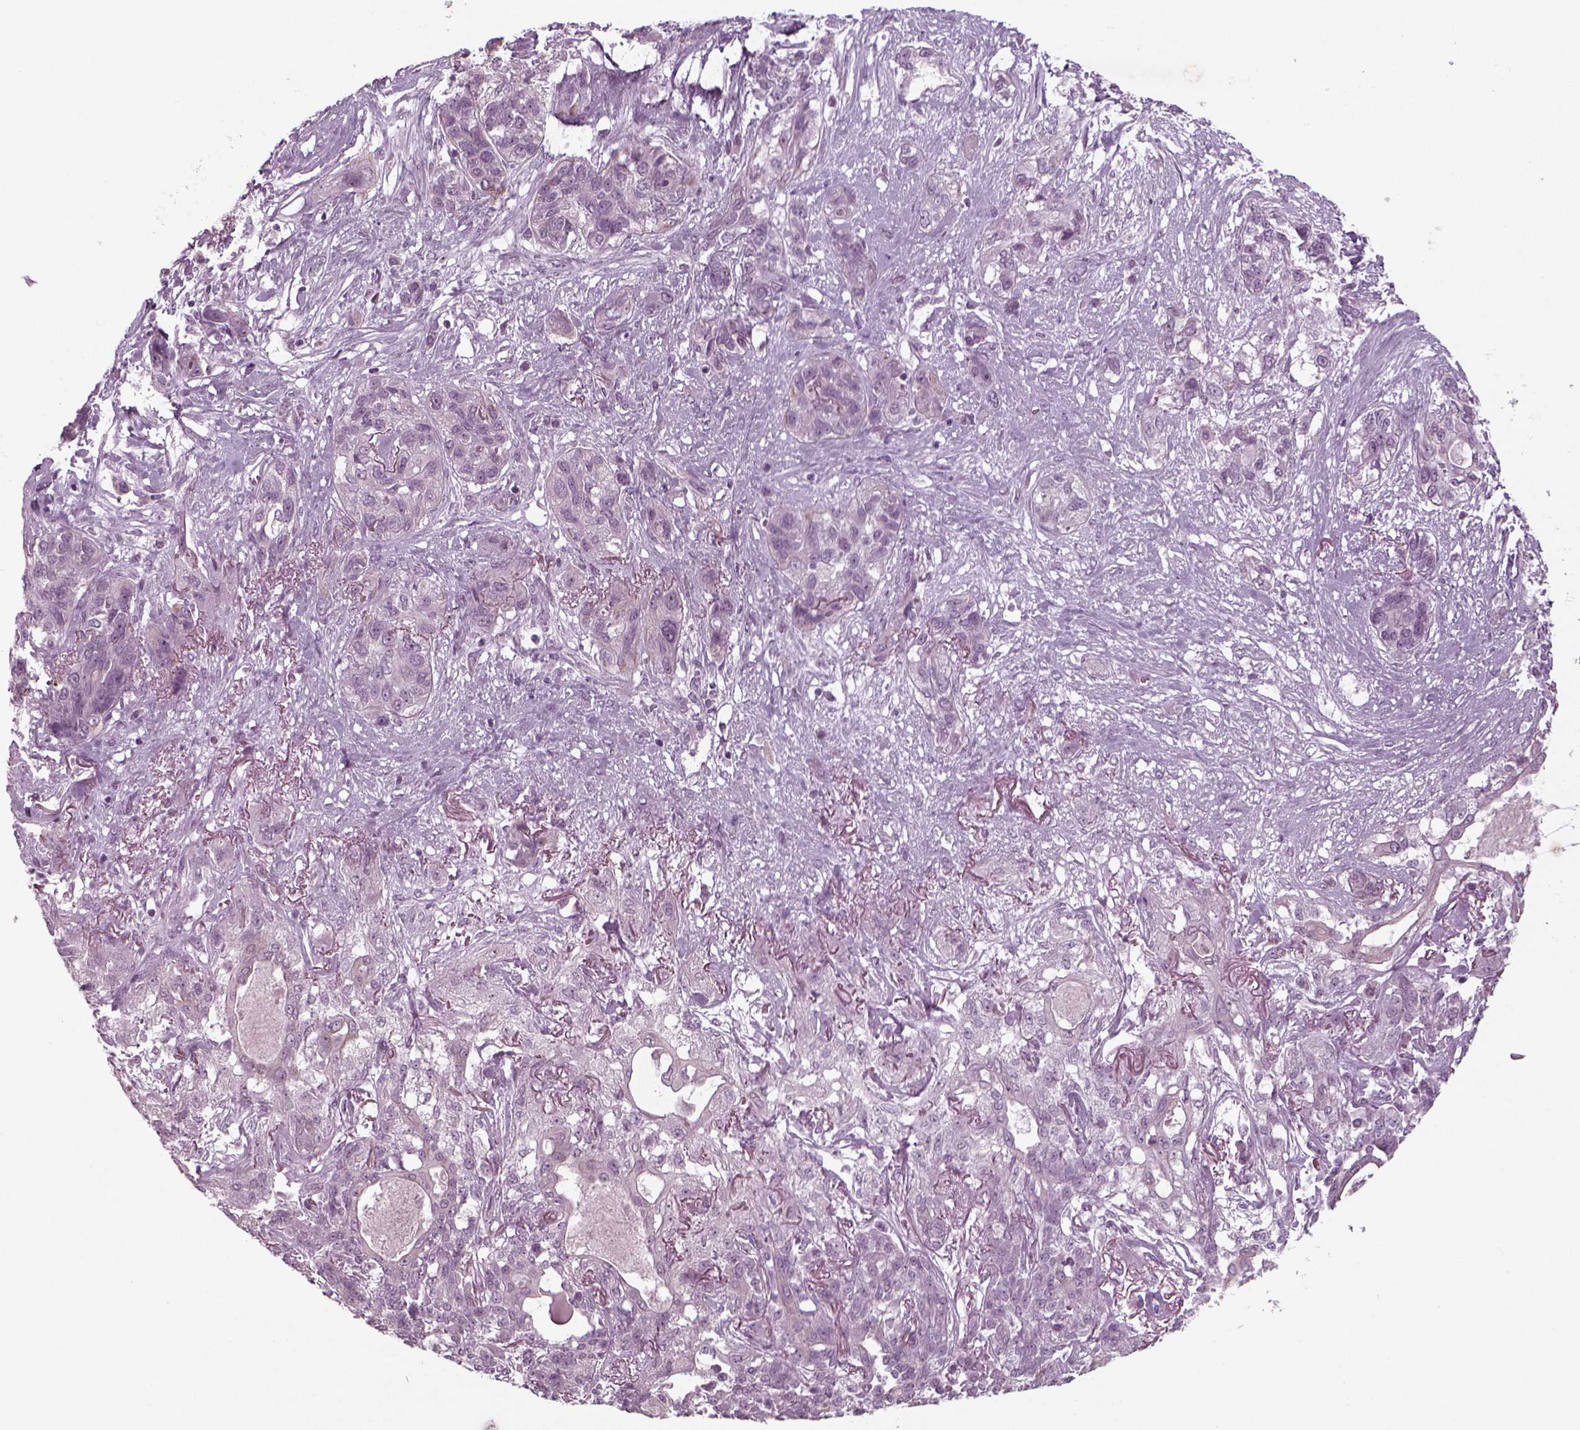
{"staining": {"intensity": "negative", "quantity": "none", "location": "none"}, "tissue": "lung cancer", "cell_type": "Tumor cells", "image_type": "cancer", "snomed": [{"axis": "morphology", "description": "Squamous cell carcinoma, NOS"}, {"axis": "topography", "description": "Lung"}], "caption": "Tumor cells are negative for protein expression in human lung squamous cell carcinoma.", "gene": "MGAT4D", "patient": {"sex": "female", "age": 70}}